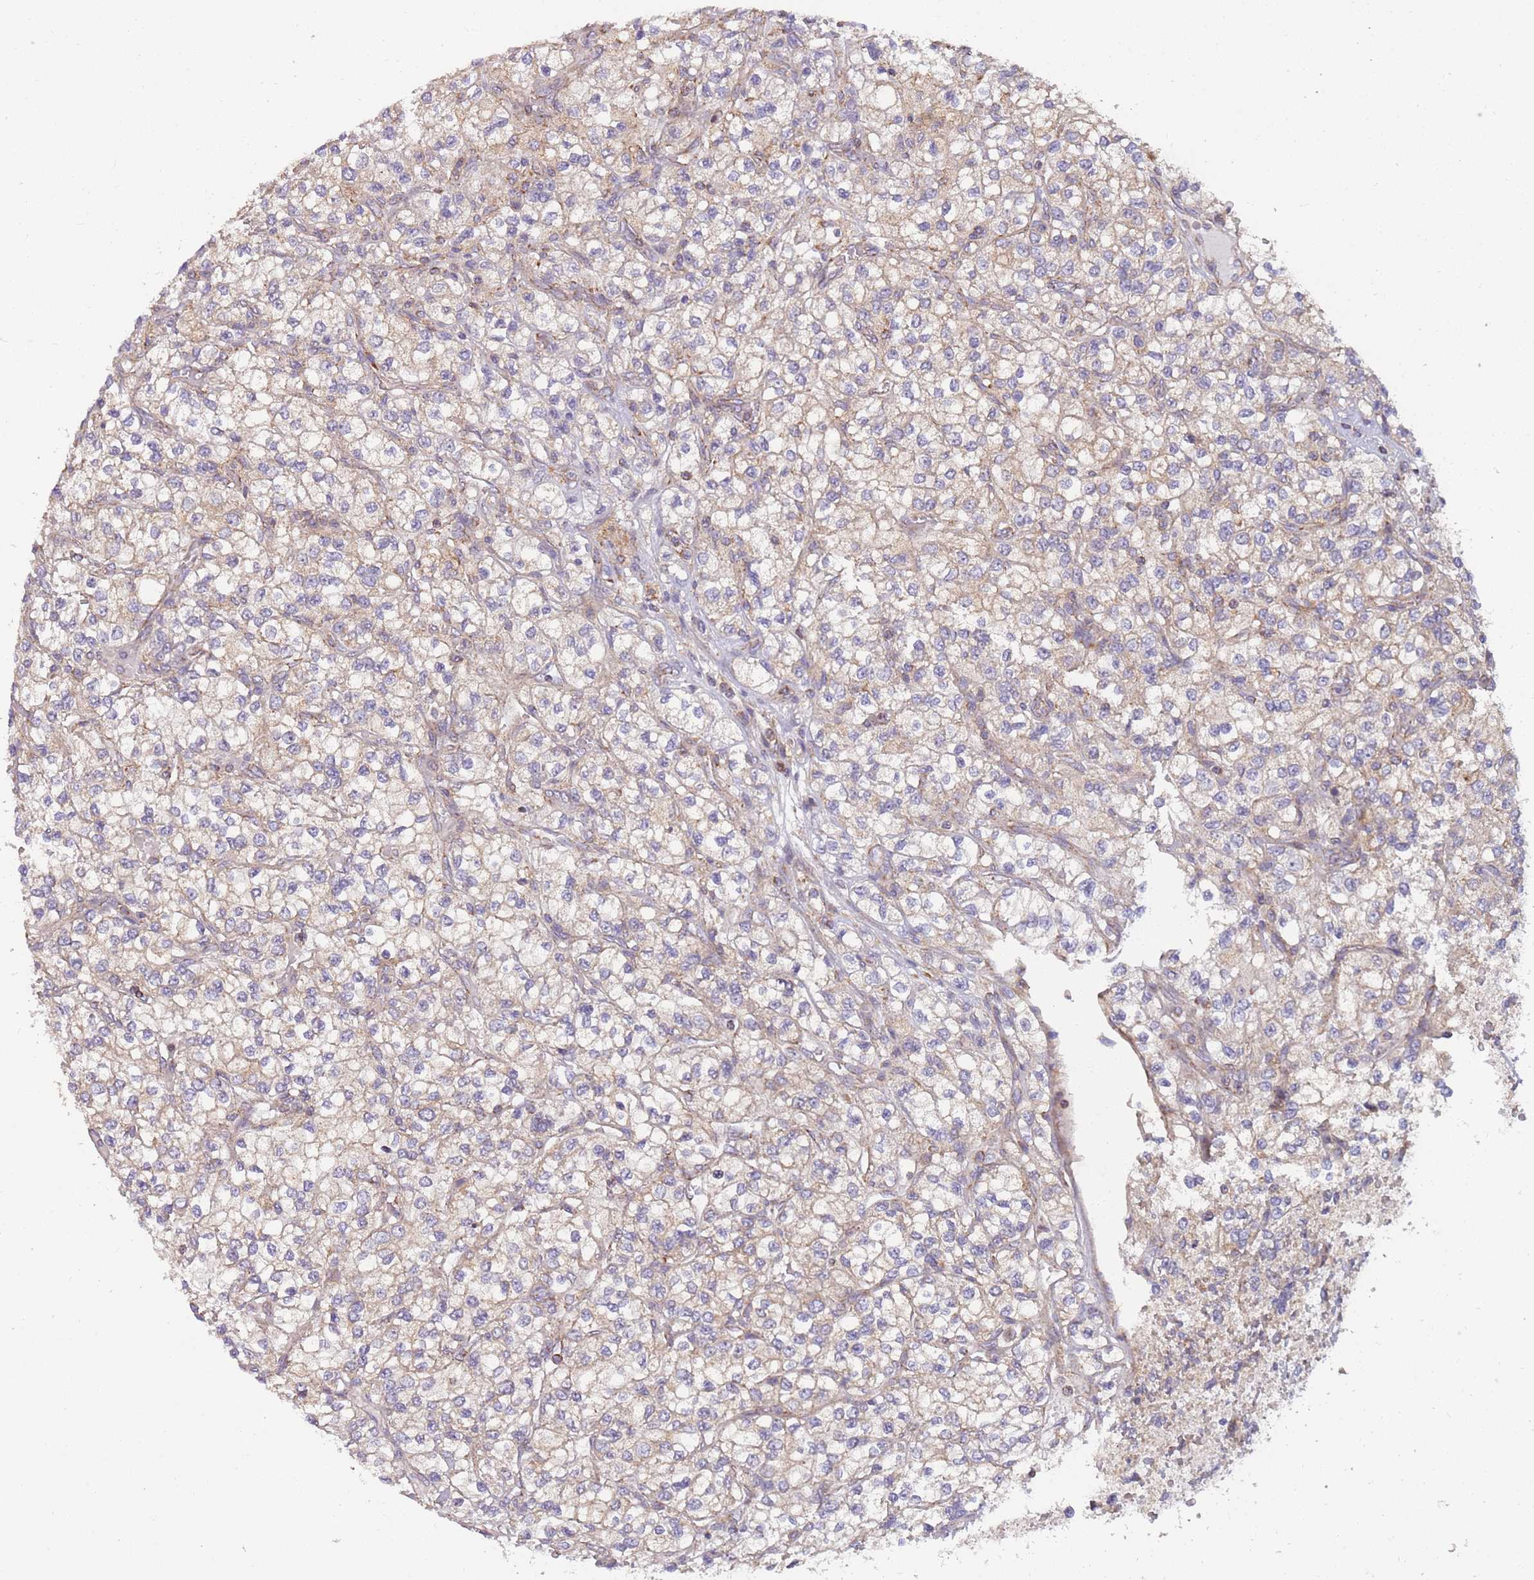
{"staining": {"intensity": "weak", "quantity": "25%-75%", "location": "cytoplasmic/membranous"}, "tissue": "renal cancer", "cell_type": "Tumor cells", "image_type": "cancer", "snomed": [{"axis": "morphology", "description": "Adenocarcinoma, NOS"}, {"axis": "topography", "description": "Kidney"}], "caption": "DAB (3,3'-diaminobenzidine) immunohistochemical staining of human renal cancer displays weak cytoplasmic/membranous protein positivity in approximately 25%-75% of tumor cells. Immunohistochemistry stains the protein in brown and the nuclei are stained blue.", "gene": "NDUFA9", "patient": {"sex": "male", "age": 80}}